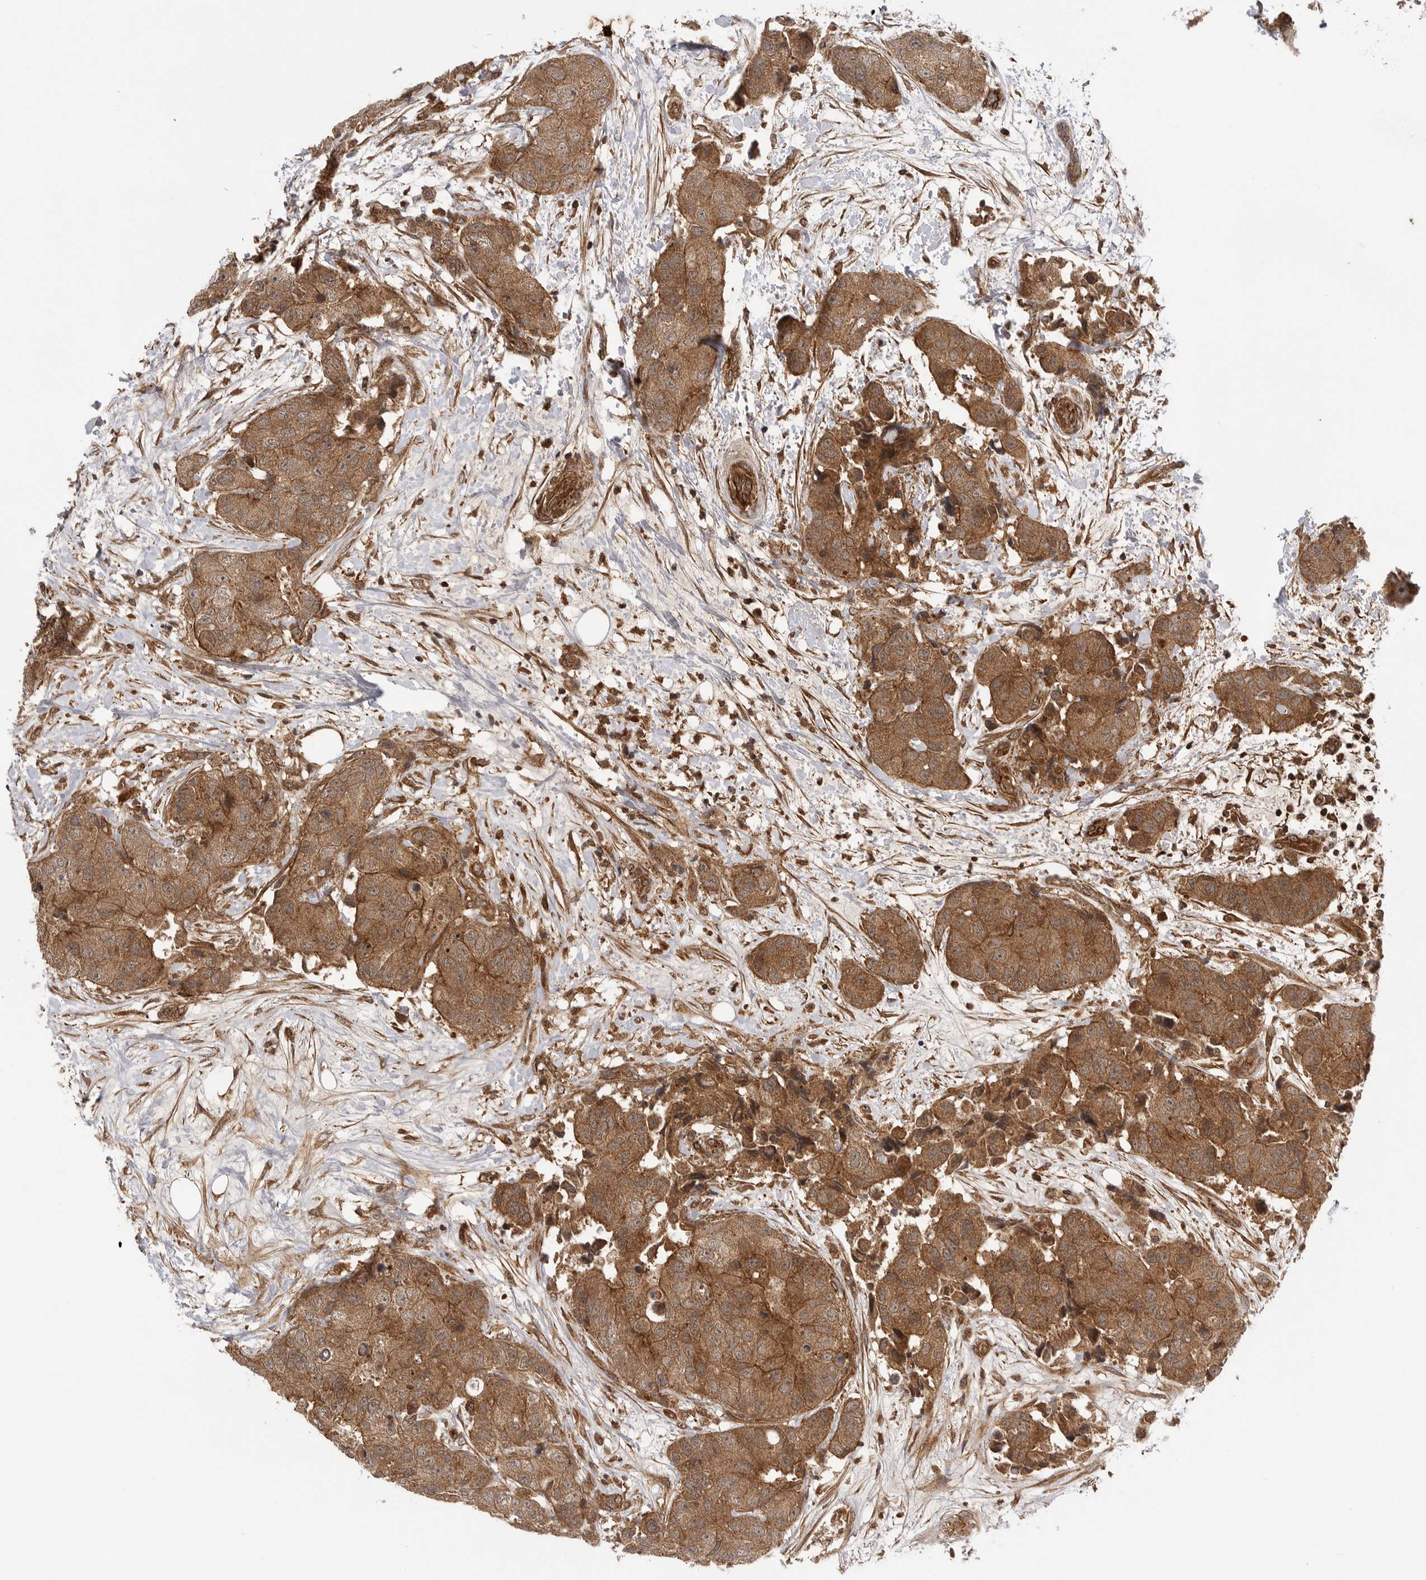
{"staining": {"intensity": "moderate", "quantity": ">75%", "location": "cytoplasmic/membranous"}, "tissue": "breast cancer", "cell_type": "Tumor cells", "image_type": "cancer", "snomed": [{"axis": "morphology", "description": "Duct carcinoma"}, {"axis": "topography", "description": "Breast"}], "caption": "DAB (3,3'-diaminobenzidine) immunohistochemical staining of human breast cancer (intraductal carcinoma) exhibits moderate cytoplasmic/membranous protein positivity in about >75% of tumor cells. (brown staining indicates protein expression, while blue staining denotes nuclei).", "gene": "PRDX4", "patient": {"sex": "female", "age": 62}}